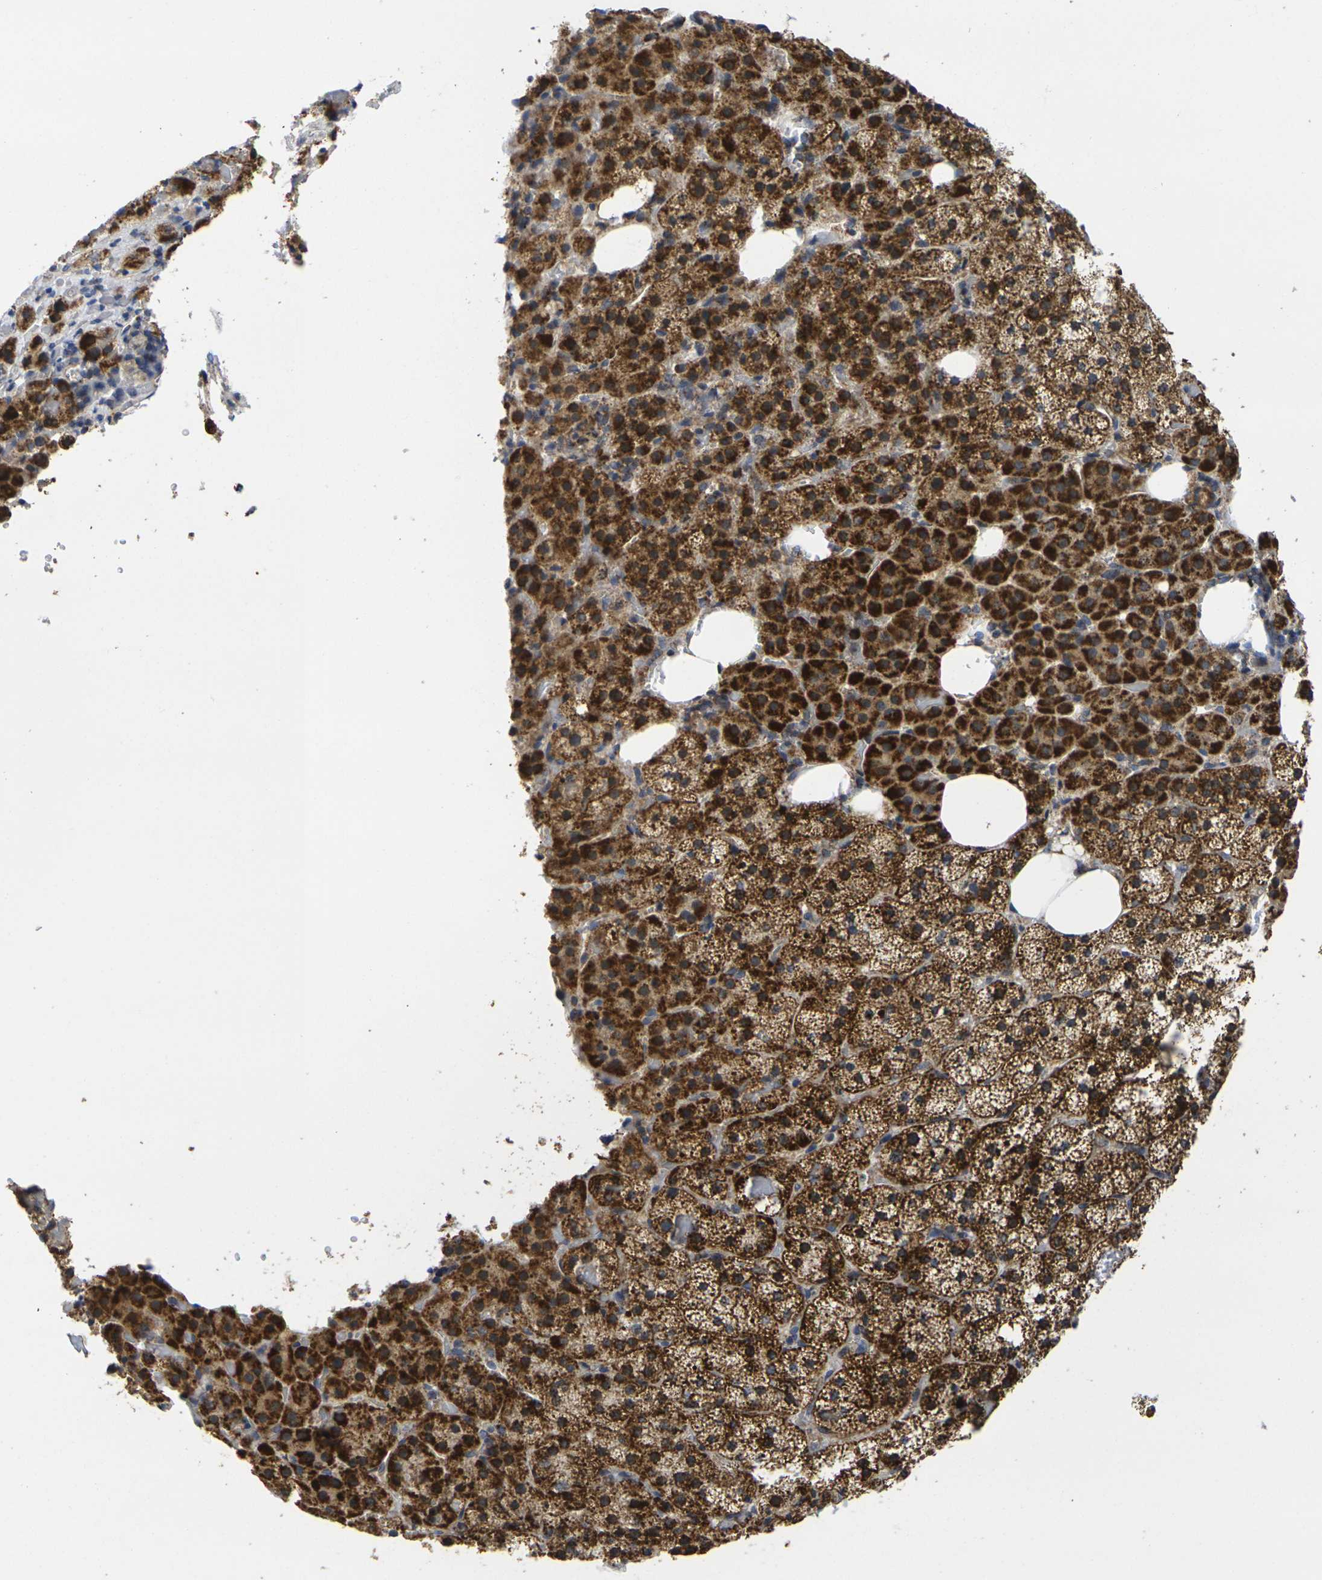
{"staining": {"intensity": "strong", "quantity": ">75%", "location": "cytoplasmic/membranous"}, "tissue": "adrenal gland", "cell_type": "Glandular cells", "image_type": "normal", "snomed": [{"axis": "morphology", "description": "Normal tissue, NOS"}, {"axis": "topography", "description": "Adrenal gland"}], "caption": "A brown stain labels strong cytoplasmic/membranous positivity of a protein in glandular cells of benign adrenal gland. (Stains: DAB in brown, nuclei in blue, Microscopy: brightfield microscopy at high magnification).", "gene": "P2RY11", "patient": {"sex": "female", "age": 59}}